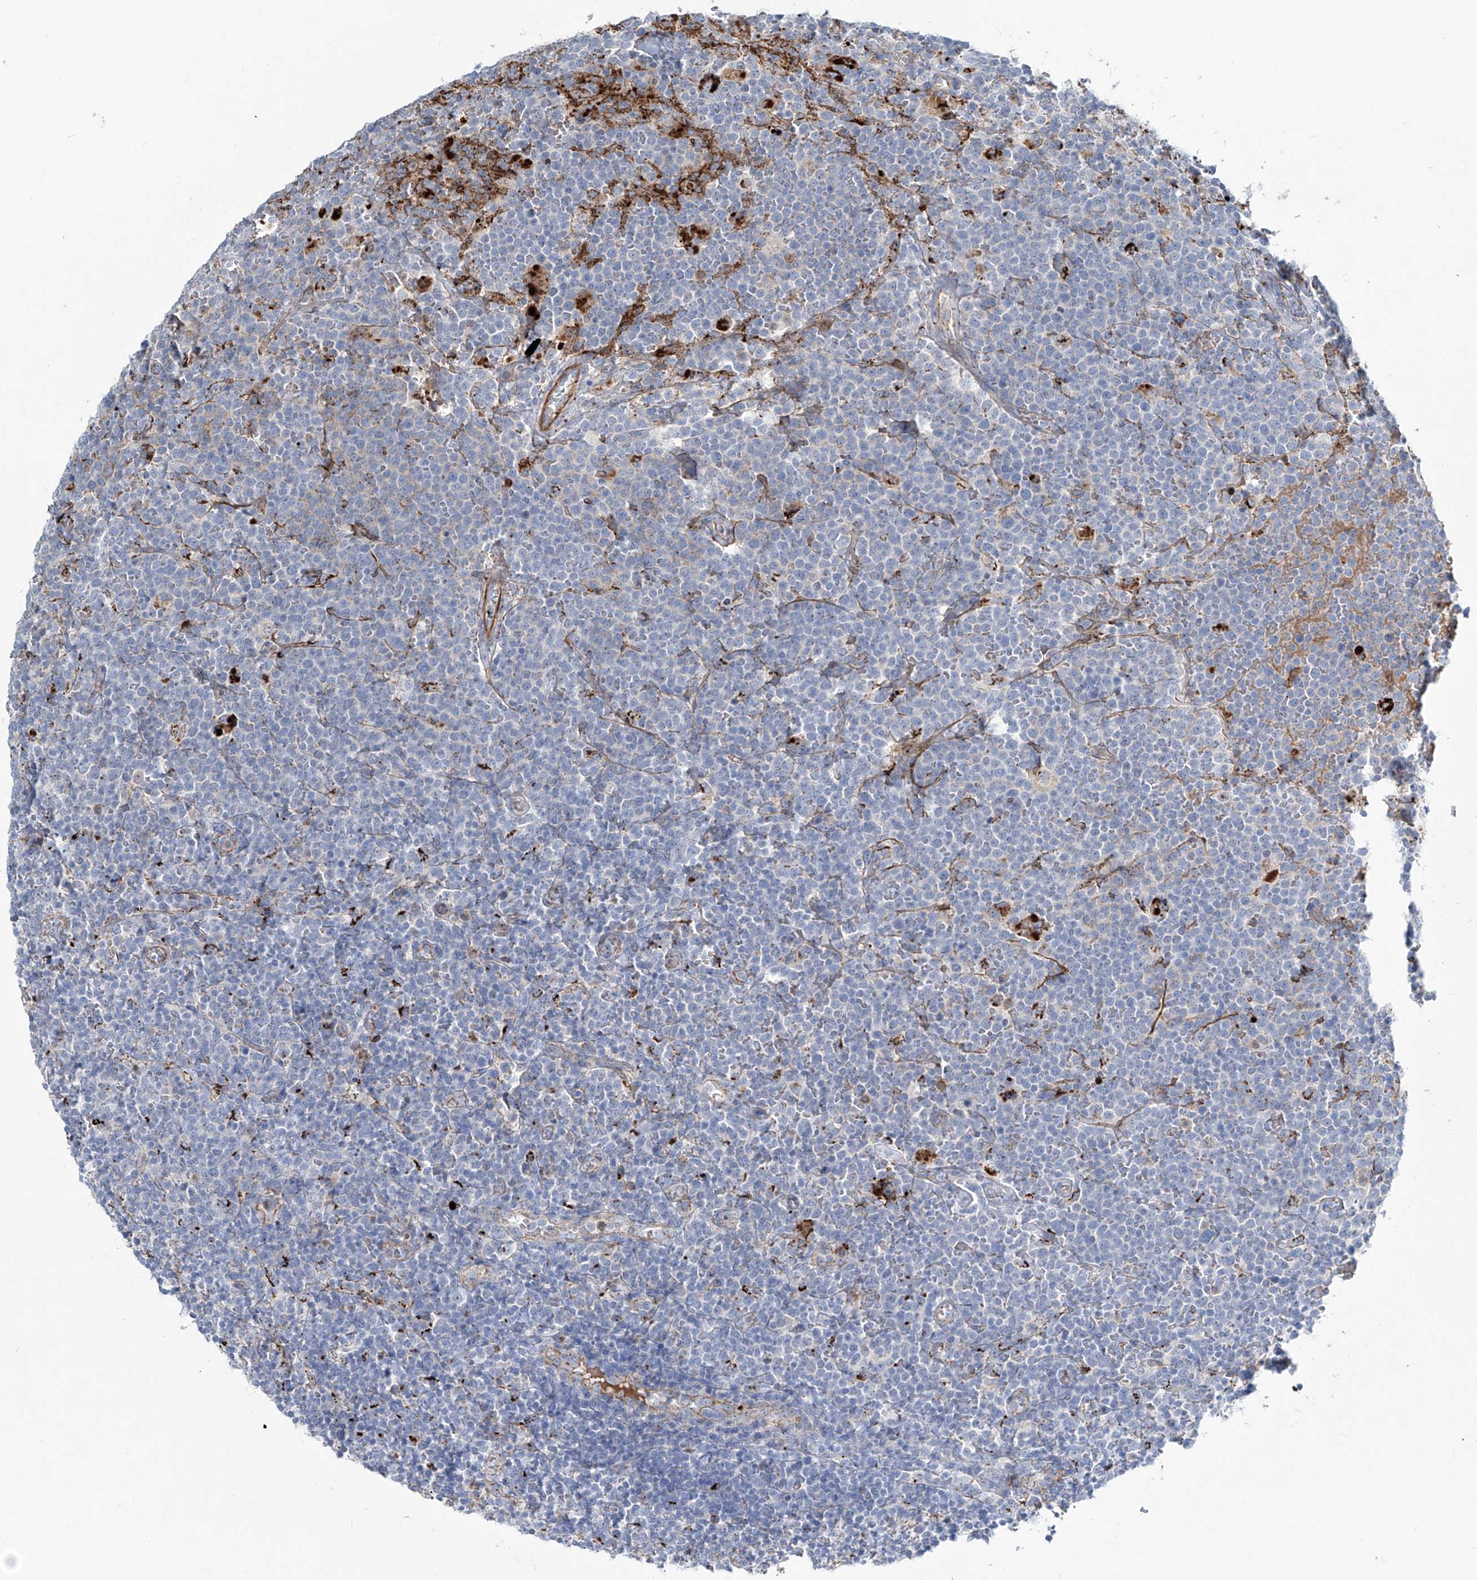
{"staining": {"intensity": "negative", "quantity": "none", "location": "none"}, "tissue": "lymphoma", "cell_type": "Tumor cells", "image_type": "cancer", "snomed": [{"axis": "morphology", "description": "Malignant lymphoma, non-Hodgkin's type, High grade"}, {"axis": "topography", "description": "Lymph node"}], "caption": "There is no significant positivity in tumor cells of malignant lymphoma, non-Hodgkin's type (high-grade). (DAB (3,3'-diaminobenzidine) IHC visualized using brightfield microscopy, high magnification).", "gene": "CDH5", "patient": {"sex": "male", "age": 61}}